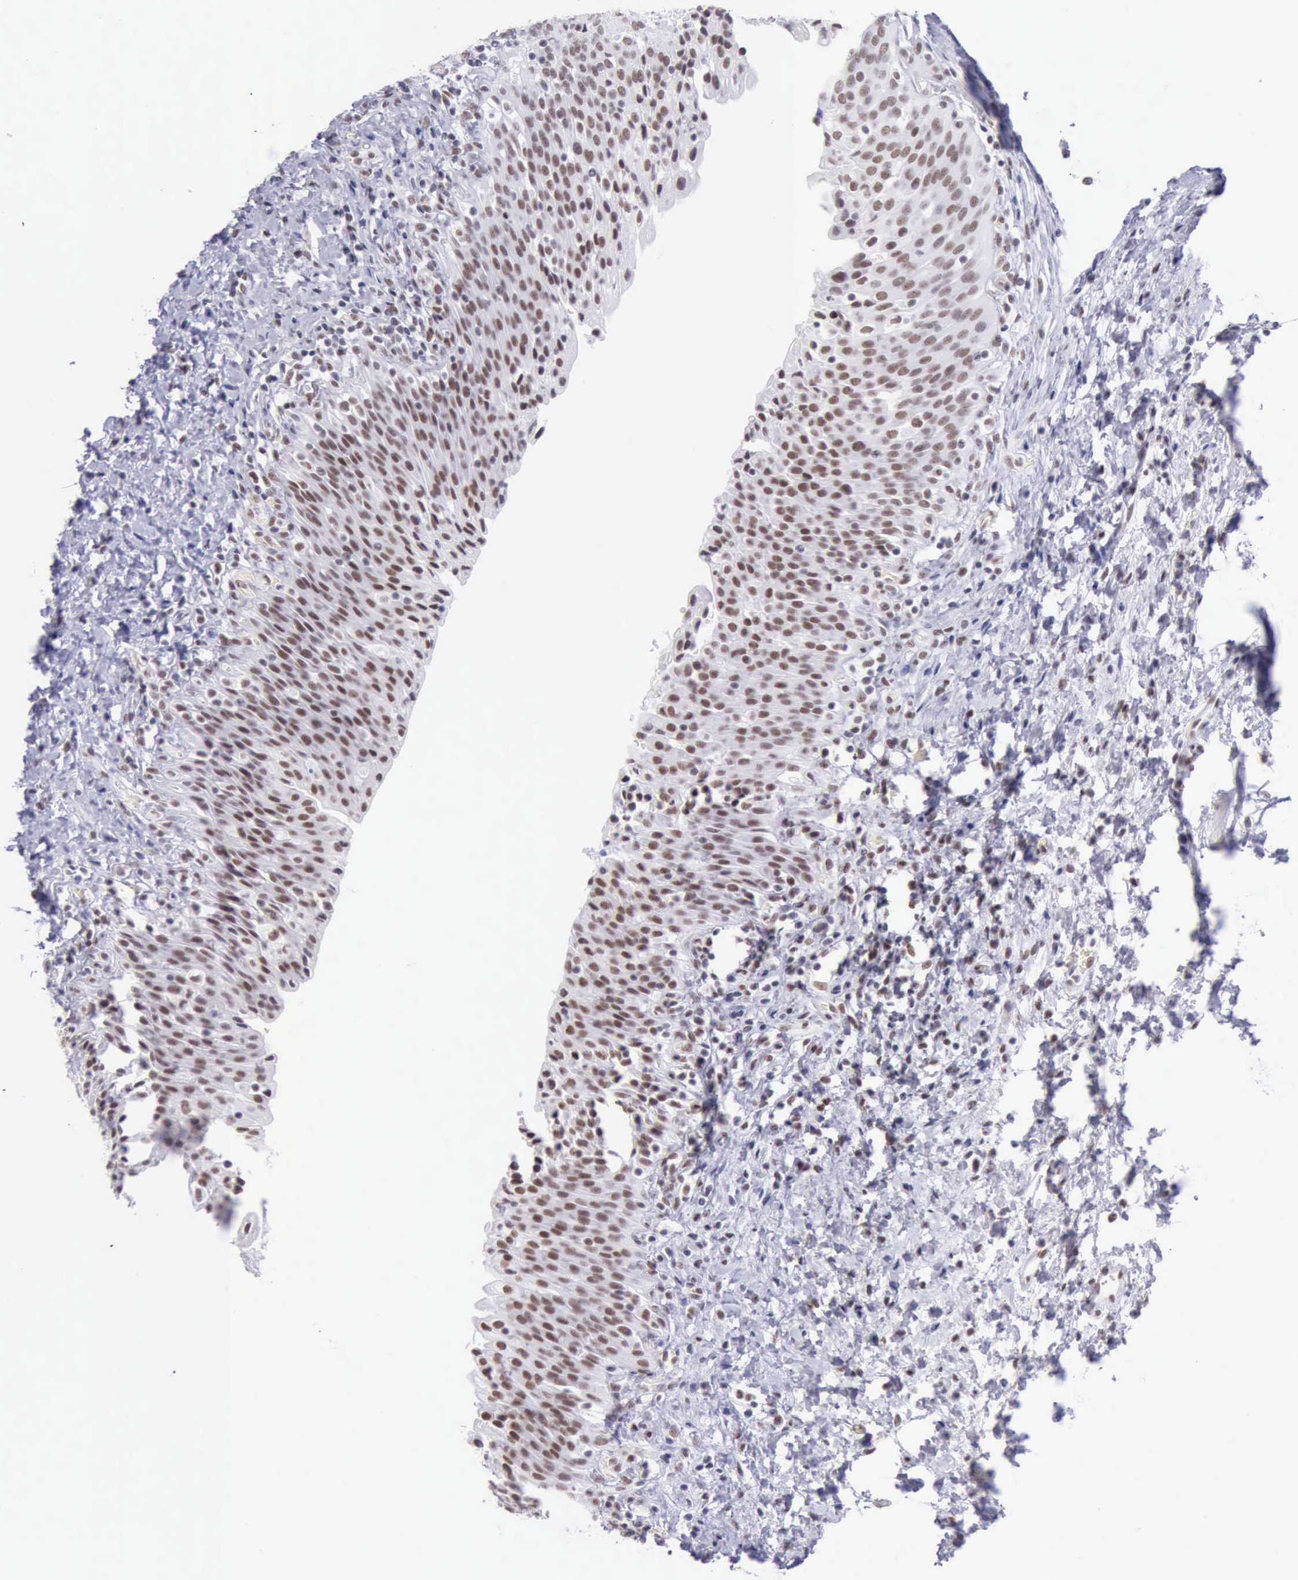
{"staining": {"intensity": "moderate", "quantity": ">75%", "location": "nuclear"}, "tissue": "urinary bladder", "cell_type": "Urothelial cells", "image_type": "normal", "snomed": [{"axis": "morphology", "description": "Normal tissue, NOS"}, {"axis": "topography", "description": "Urinary bladder"}], "caption": "Immunohistochemistry (IHC) image of normal urinary bladder: urinary bladder stained using immunohistochemistry displays medium levels of moderate protein expression localized specifically in the nuclear of urothelial cells, appearing as a nuclear brown color.", "gene": "EP300", "patient": {"sex": "male", "age": 51}}